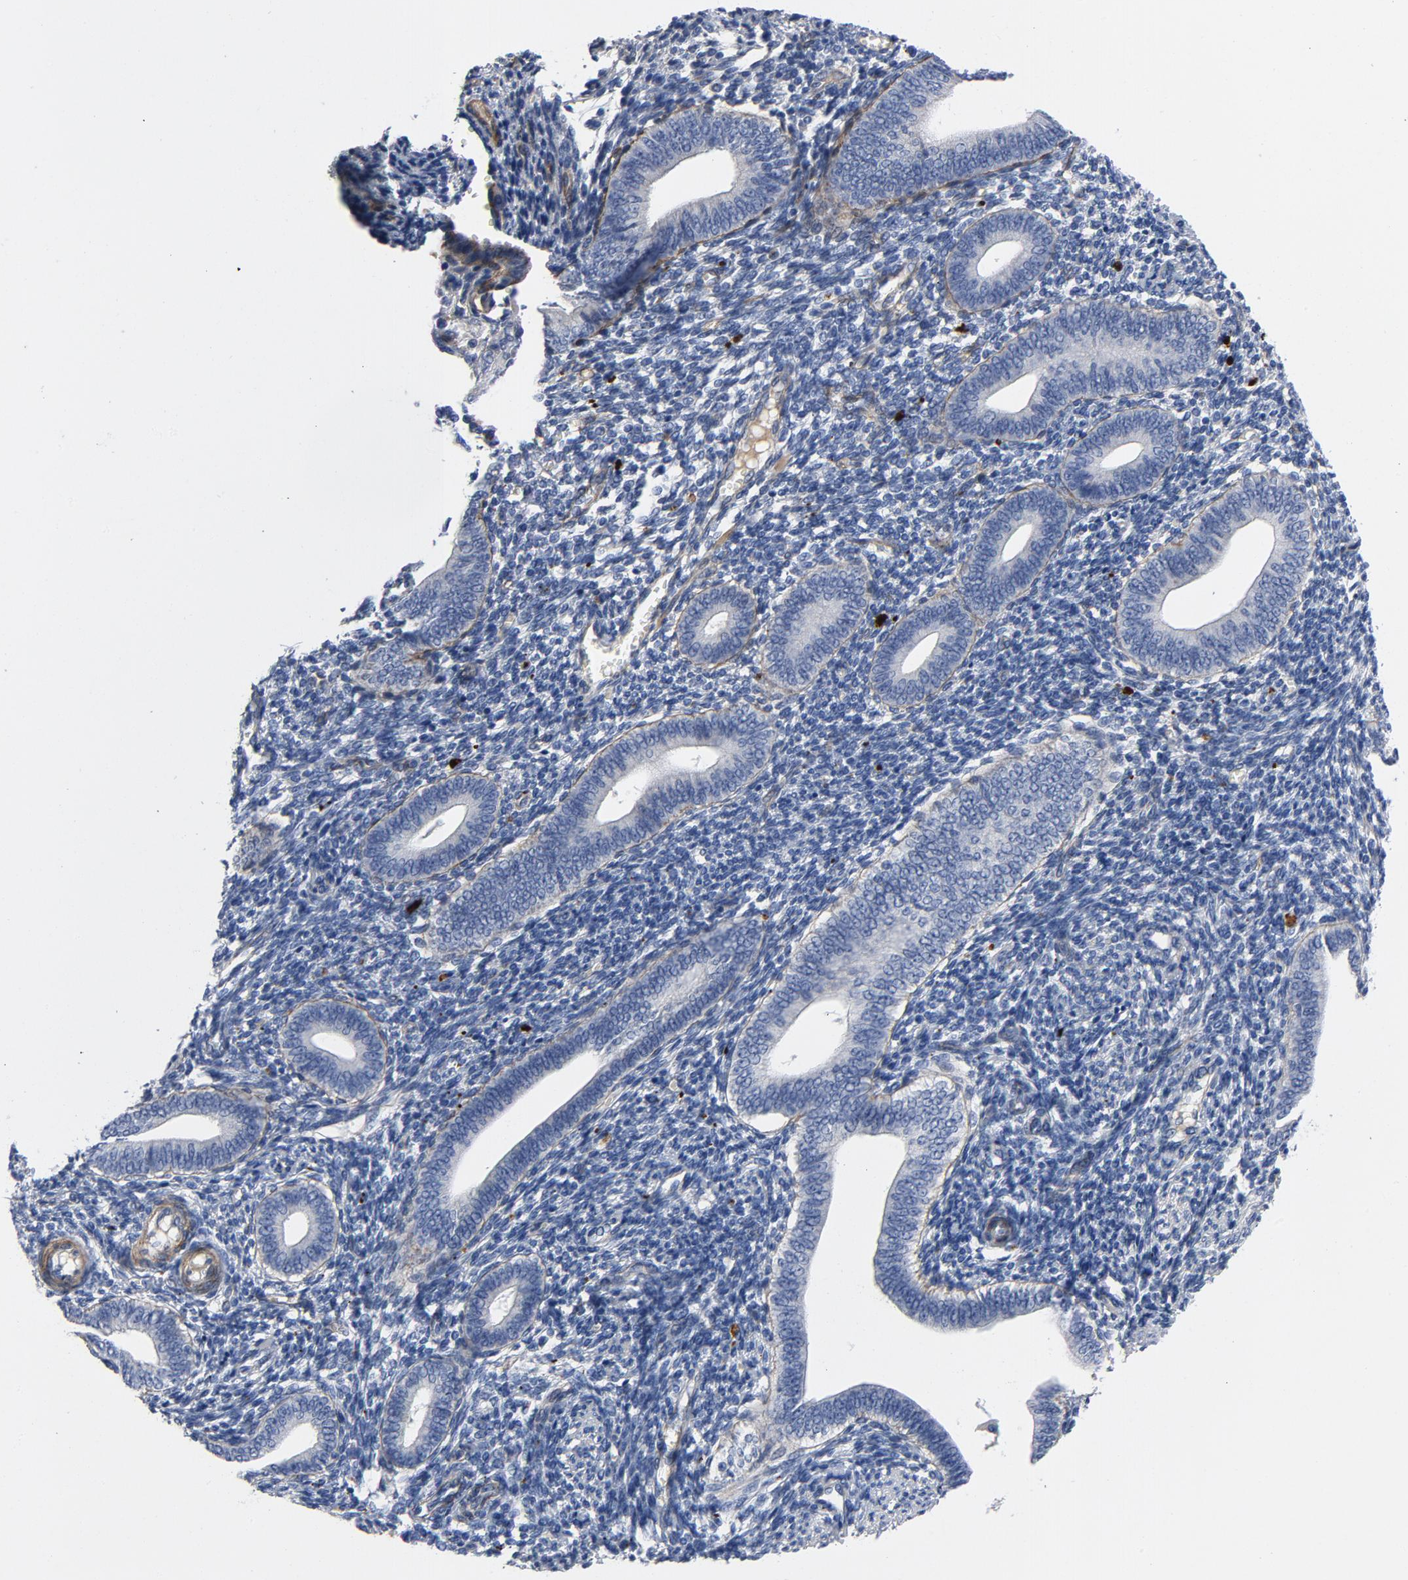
{"staining": {"intensity": "negative", "quantity": "none", "location": "none"}, "tissue": "endometrium", "cell_type": "Cells in endometrial stroma", "image_type": "normal", "snomed": [{"axis": "morphology", "description": "Normal tissue, NOS"}, {"axis": "topography", "description": "Uterus"}, {"axis": "topography", "description": "Endometrium"}], "caption": "Immunohistochemistry (IHC) micrograph of normal human endometrium stained for a protein (brown), which shows no expression in cells in endometrial stroma. Nuclei are stained in blue.", "gene": "LAMC1", "patient": {"sex": "female", "age": 33}}